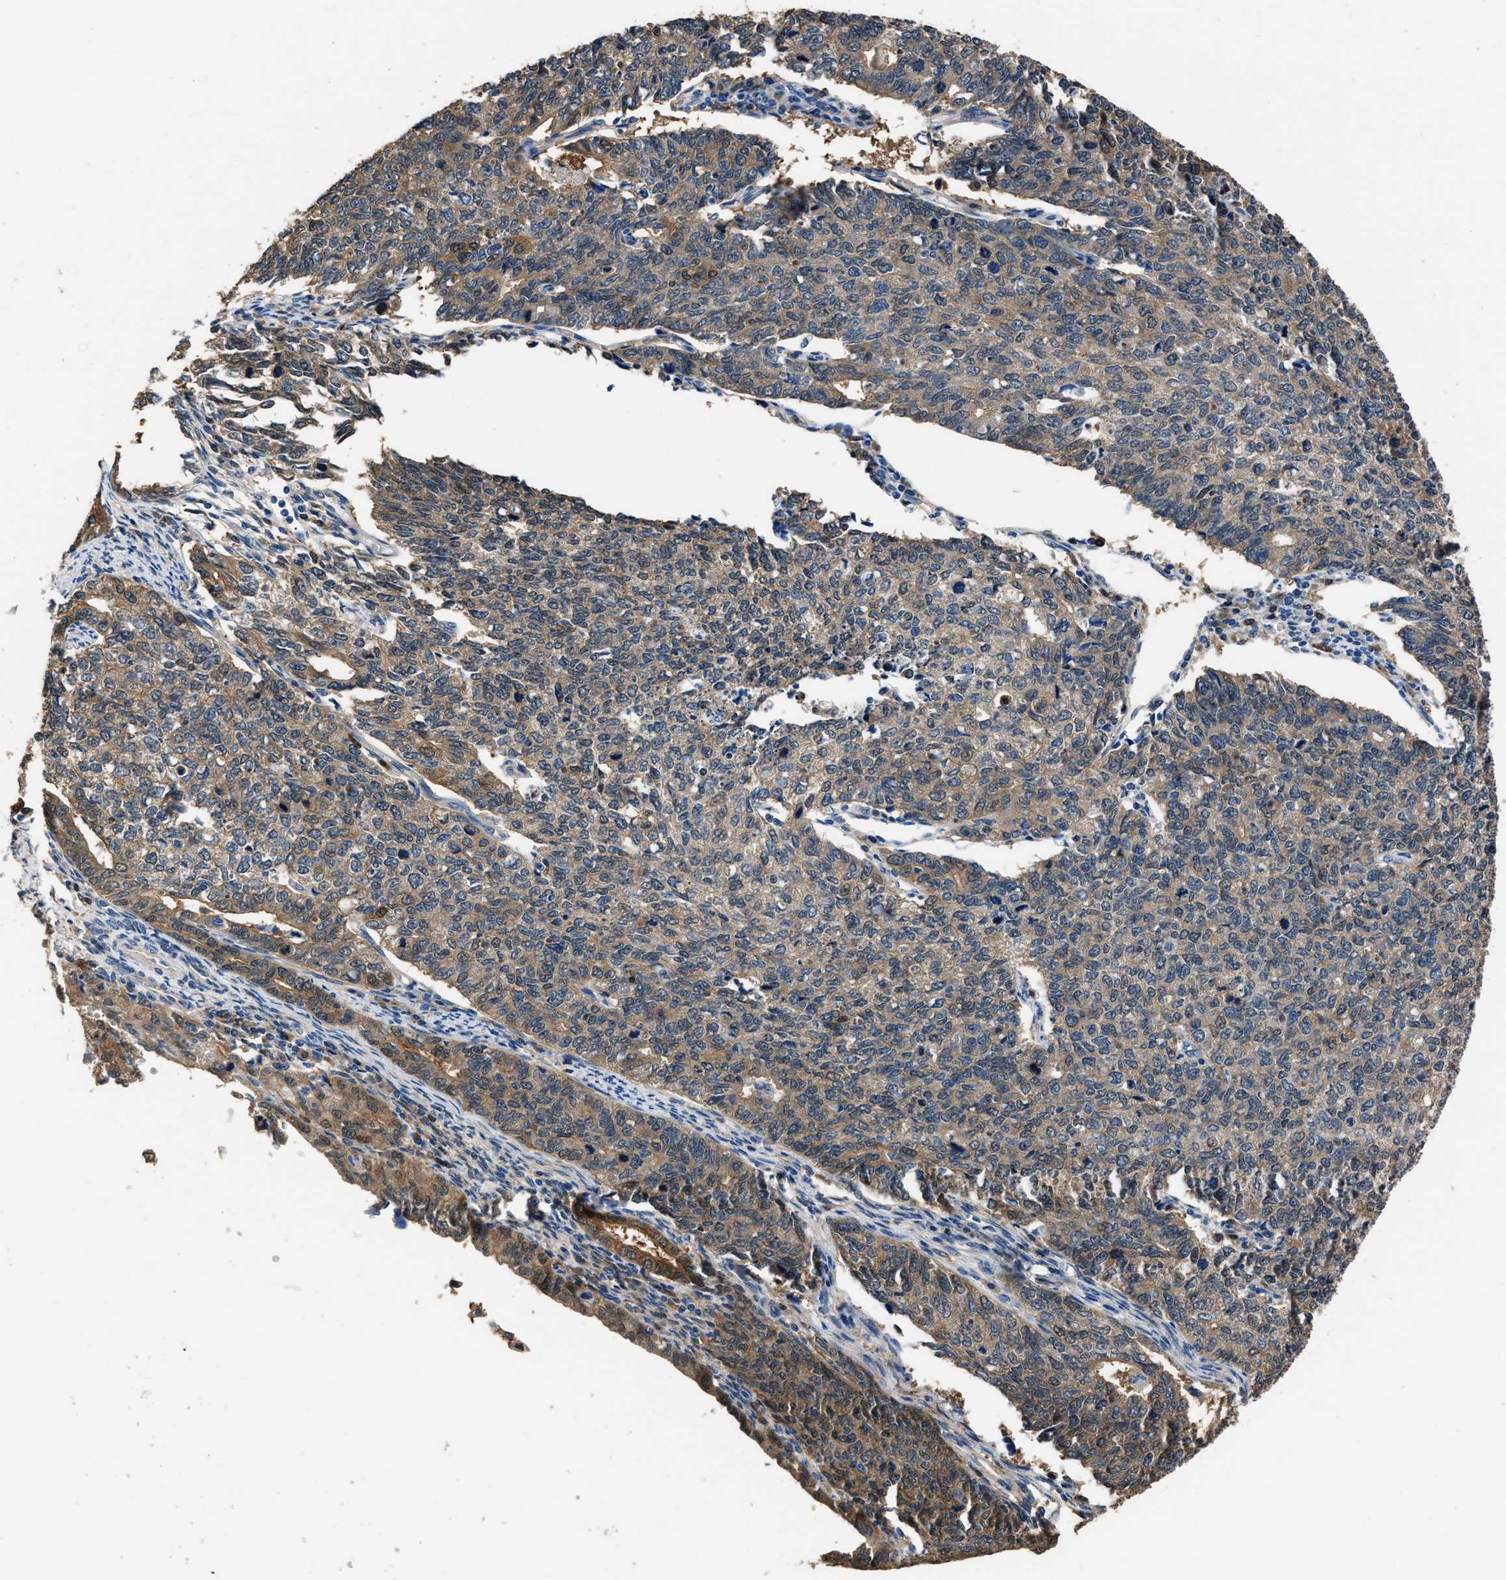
{"staining": {"intensity": "moderate", "quantity": ">75%", "location": "cytoplasmic/membranous"}, "tissue": "cervical cancer", "cell_type": "Tumor cells", "image_type": "cancer", "snomed": [{"axis": "morphology", "description": "Squamous cell carcinoma, NOS"}, {"axis": "topography", "description": "Cervix"}], "caption": "Immunohistochemistry of squamous cell carcinoma (cervical) demonstrates medium levels of moderate cytoplasmic/membranous expression in about >75% of tumor cells.", "gene": "GSTP1", "patient": {"sex": "female", "age": 63}}